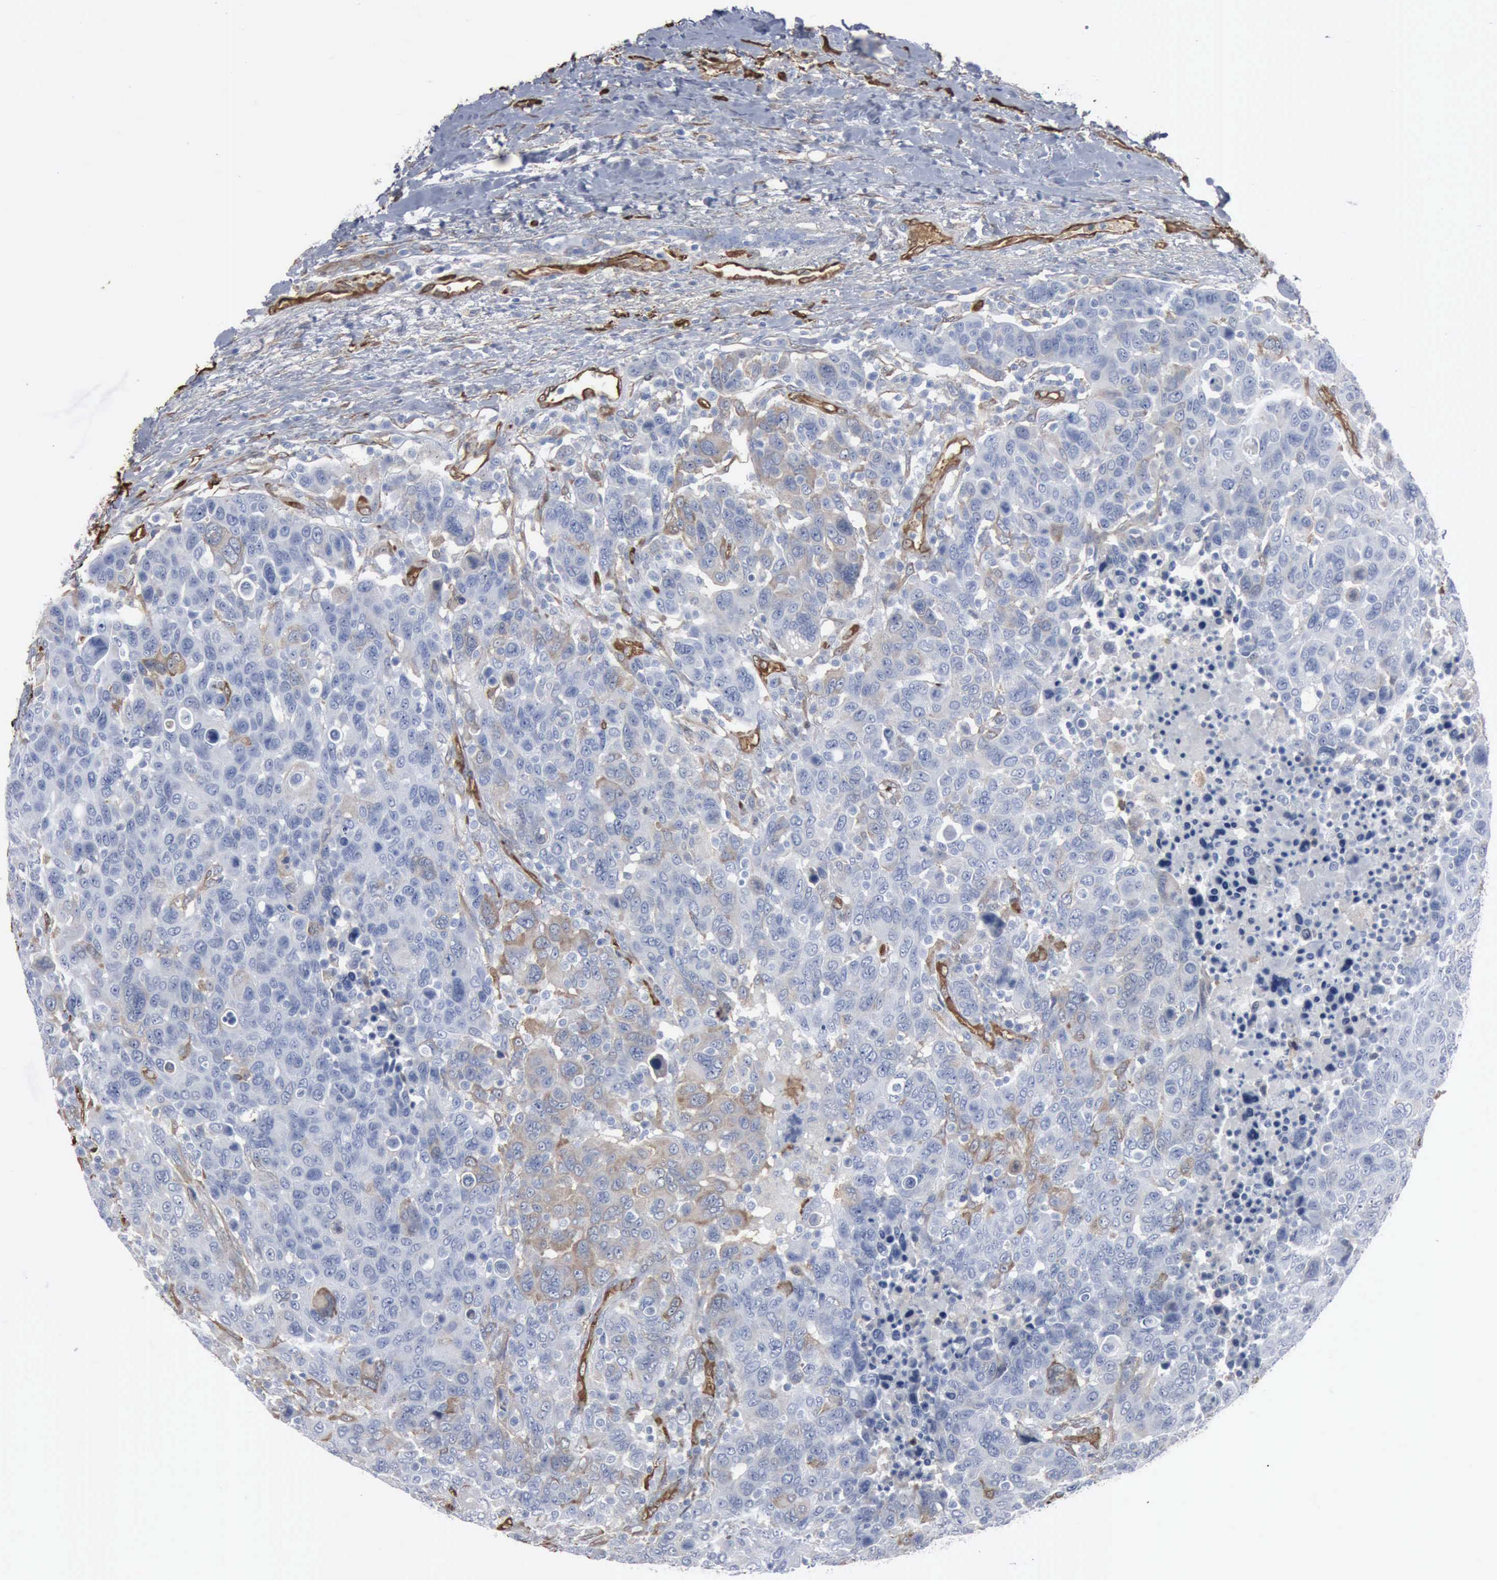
{"staining": {"intensity": "negative", "quantity": "none", "location": "none"}, "tissue": "breast cancer", "cell_type": "Tumor cells", "image_type": "cancer", "snomed": [{"axis": "morphology", "description": "Duct carcinoma"}, {"axis": "topography", "description": "Breast"}], "caption": "This is a image of immunohistochemistry (IHC) staining of breast intraductal carcinoma, which shows no positivity in tumor cells.", "gene": "FSCN1", "patient": {"sex": "female", "age": 37}}